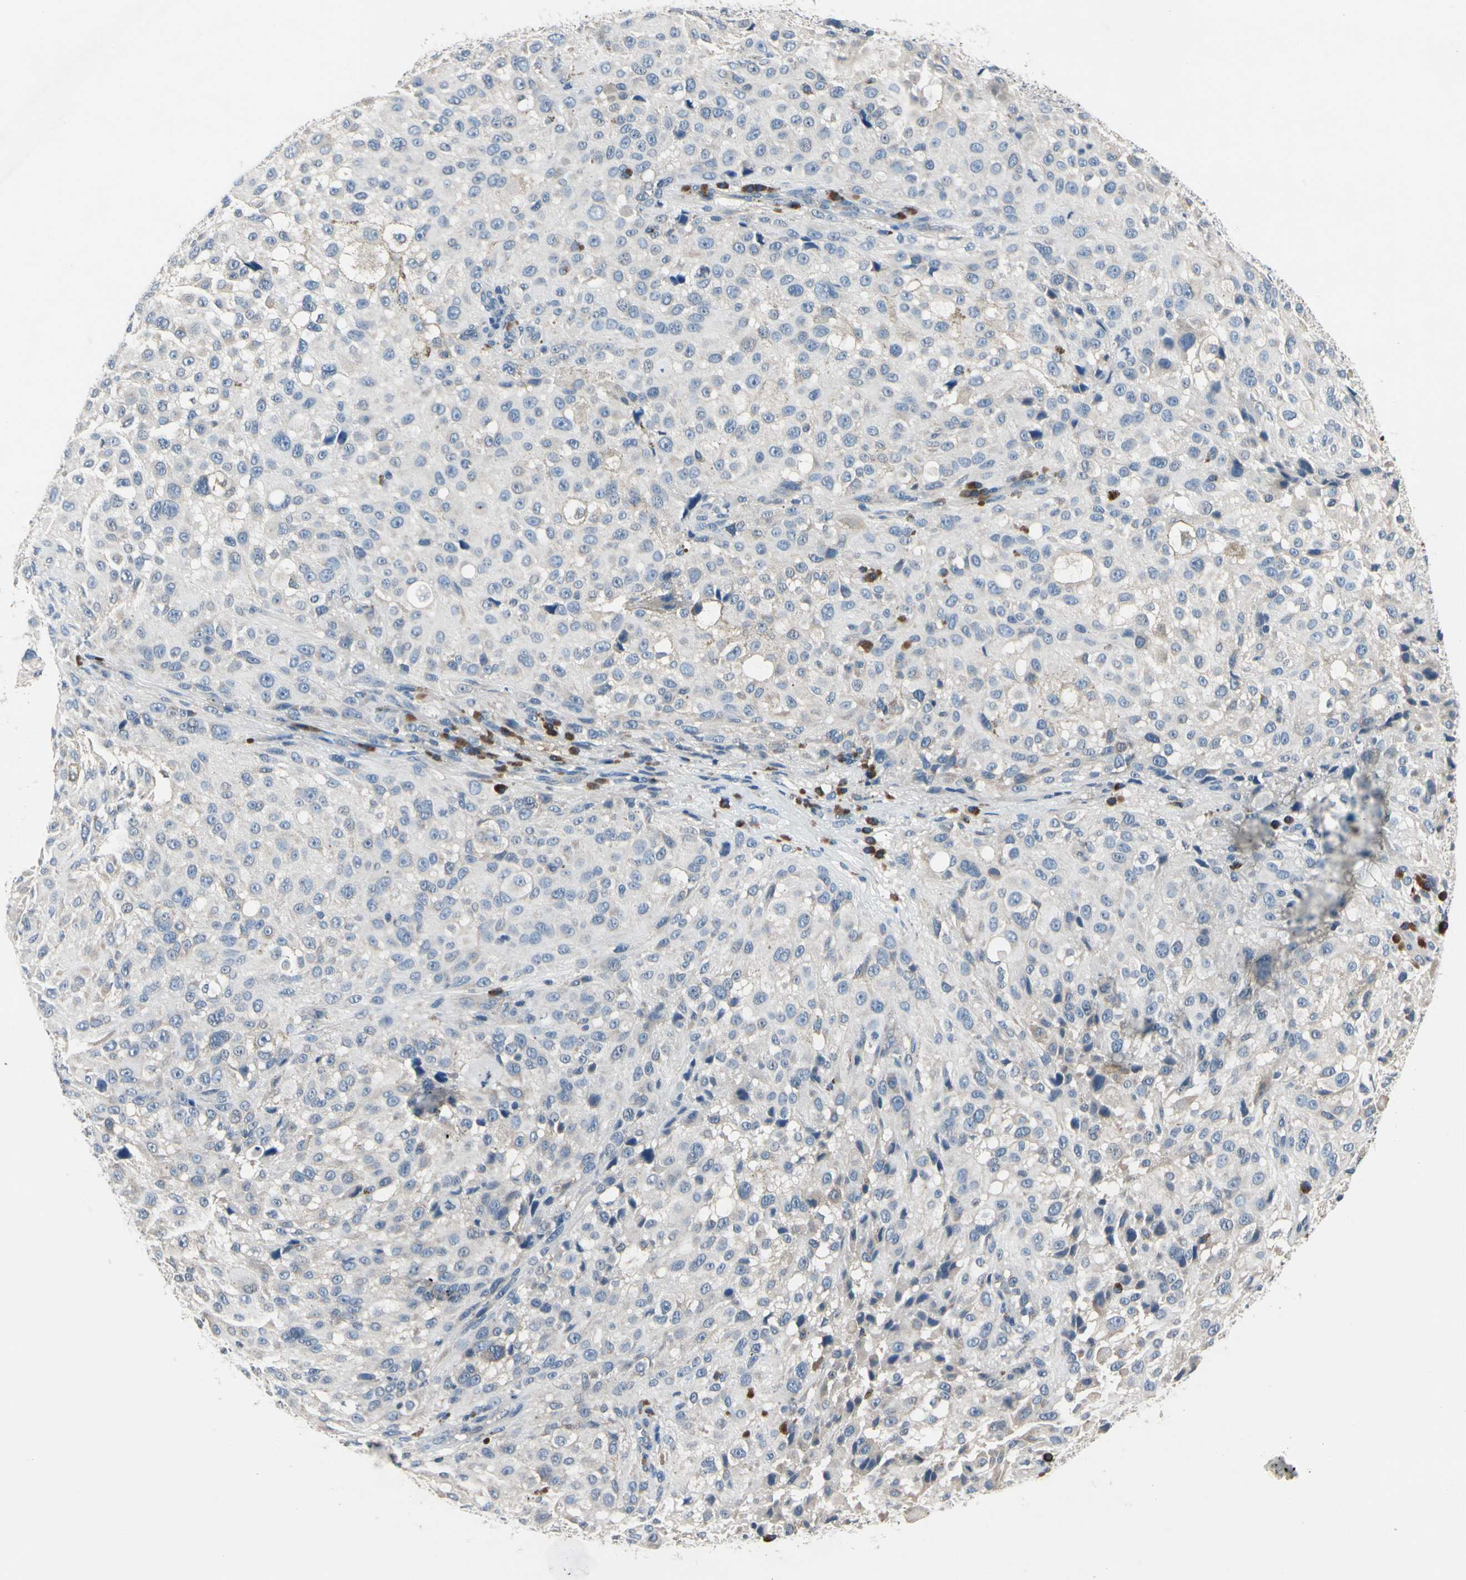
{"staining": {"intensity": "weak", "quantity": "<25%", "location": "cytoplasmic/membranous"}, "tissue": "melanoma", "cell_type": "Tumor cells", "image_type": "cancer", "snomed": [{"axis": "morphology", "description": "Necrosis, NOS"}, {"axis": "morphology", "description": "Malignant melanoma, NOS"}, {"axis": "topography", "description": "Skin"}], "caption": "Melanoma stained for a protein using IHC reveals no expression tumor cells.", "gene": "SELENOK", "patient": {"sex": "female", "age": 87}}